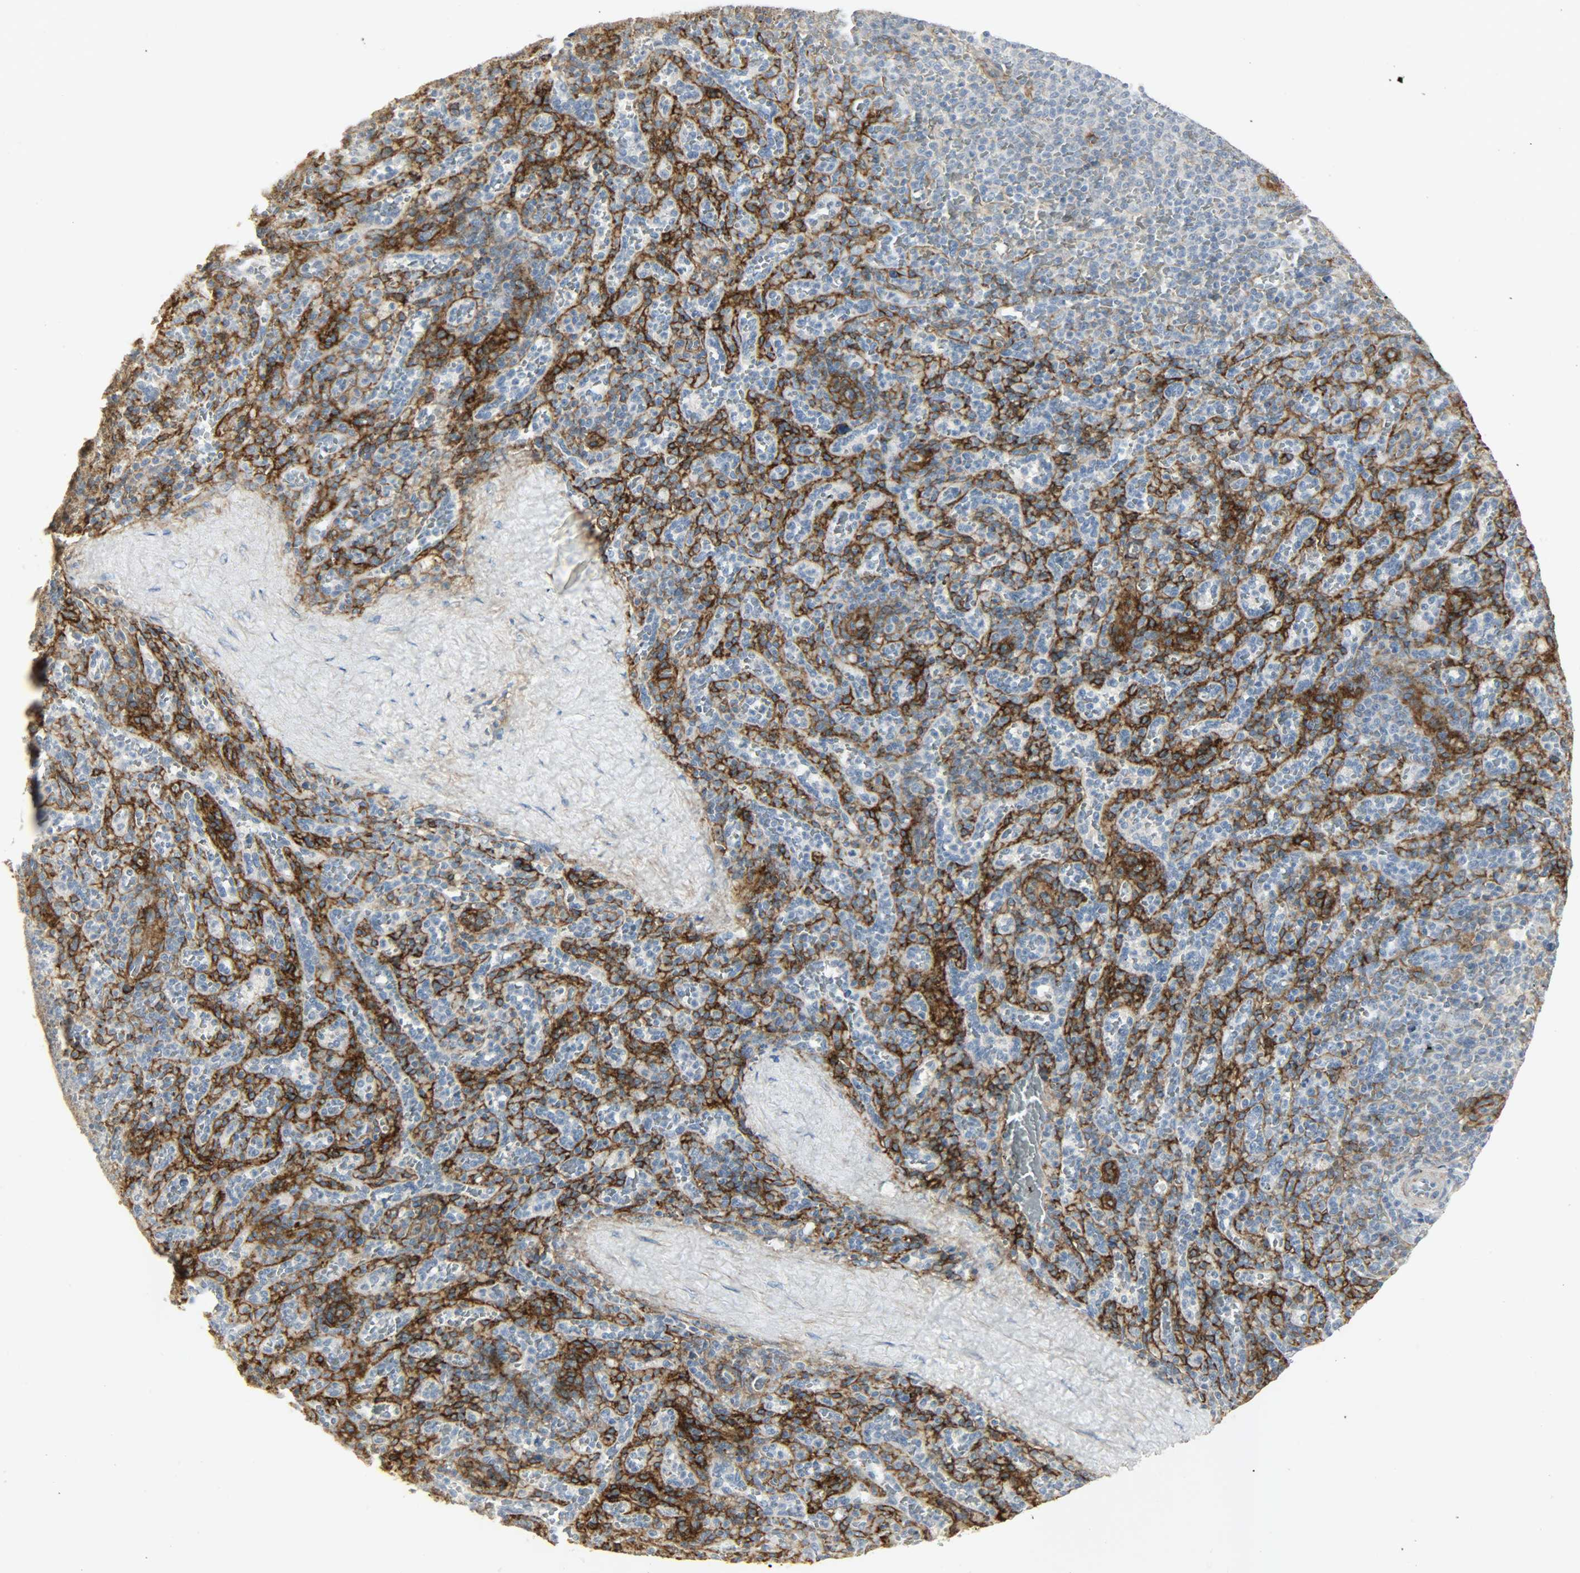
{"staining": {"intensity": "moderate", "quantity": "25%-75%", "location": "cytoplasmic/membranous"}, "tissue": "spleen", "cell_type": "Cells in red pulp", "image_type": "normal", "snomed": [{"axis": "morphology", "description": "Normal tissue, NOS"}, {"axis": "topography", "description": "Spleen"}], "caption": "Protein expression analysis of normal human spleen reveals moderate cytoplasmic/membranous expression in about 25%-75% of cells in red pulp.", "gene": "ENPEP", "patient": {"sex": "male", "age": 36}}